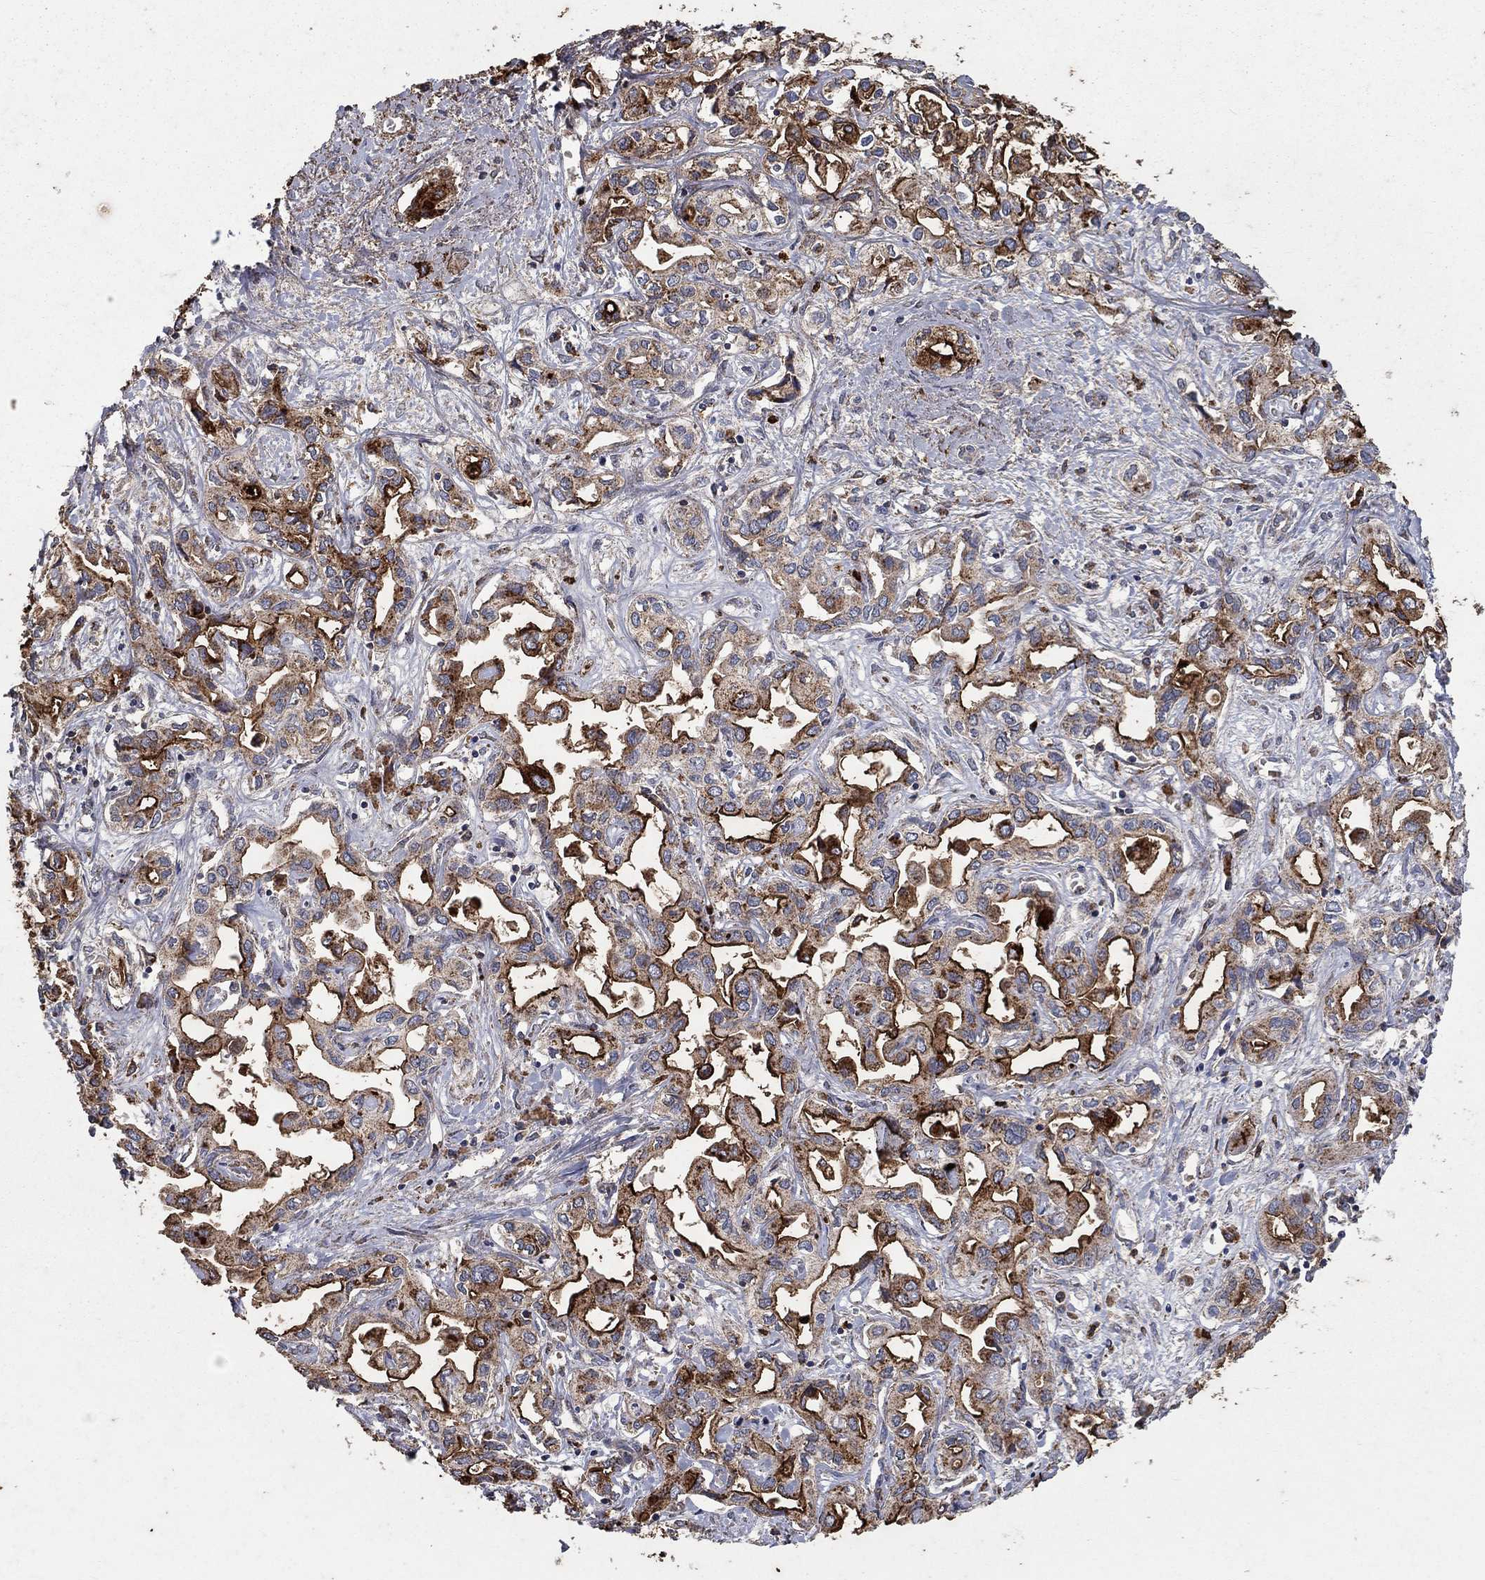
{"staining": {"intensity": "strong", "quantity": "<25%", "location": "cytoplasmic/membranous"}, "tissue": "liver cancer", "cell_type": "Tumor cells", "image_type": "cancer", "snomed": [{"axis": "morphology", "description": "Cholangiocarcinoma"}, {"axis": "topography", "description": "Liver"}], "caption": "Liver cancer (cholangiocarcinoma) was stained to show a protein in brown. There is medium levels of strong cytoplasmic/membranous staining in approximately <25% of tumor cells. (DAB = brown stain, brightfield microscopy at high magnification).", "gene": "CD24", "patient": {"sex": "female", "age": 64}}